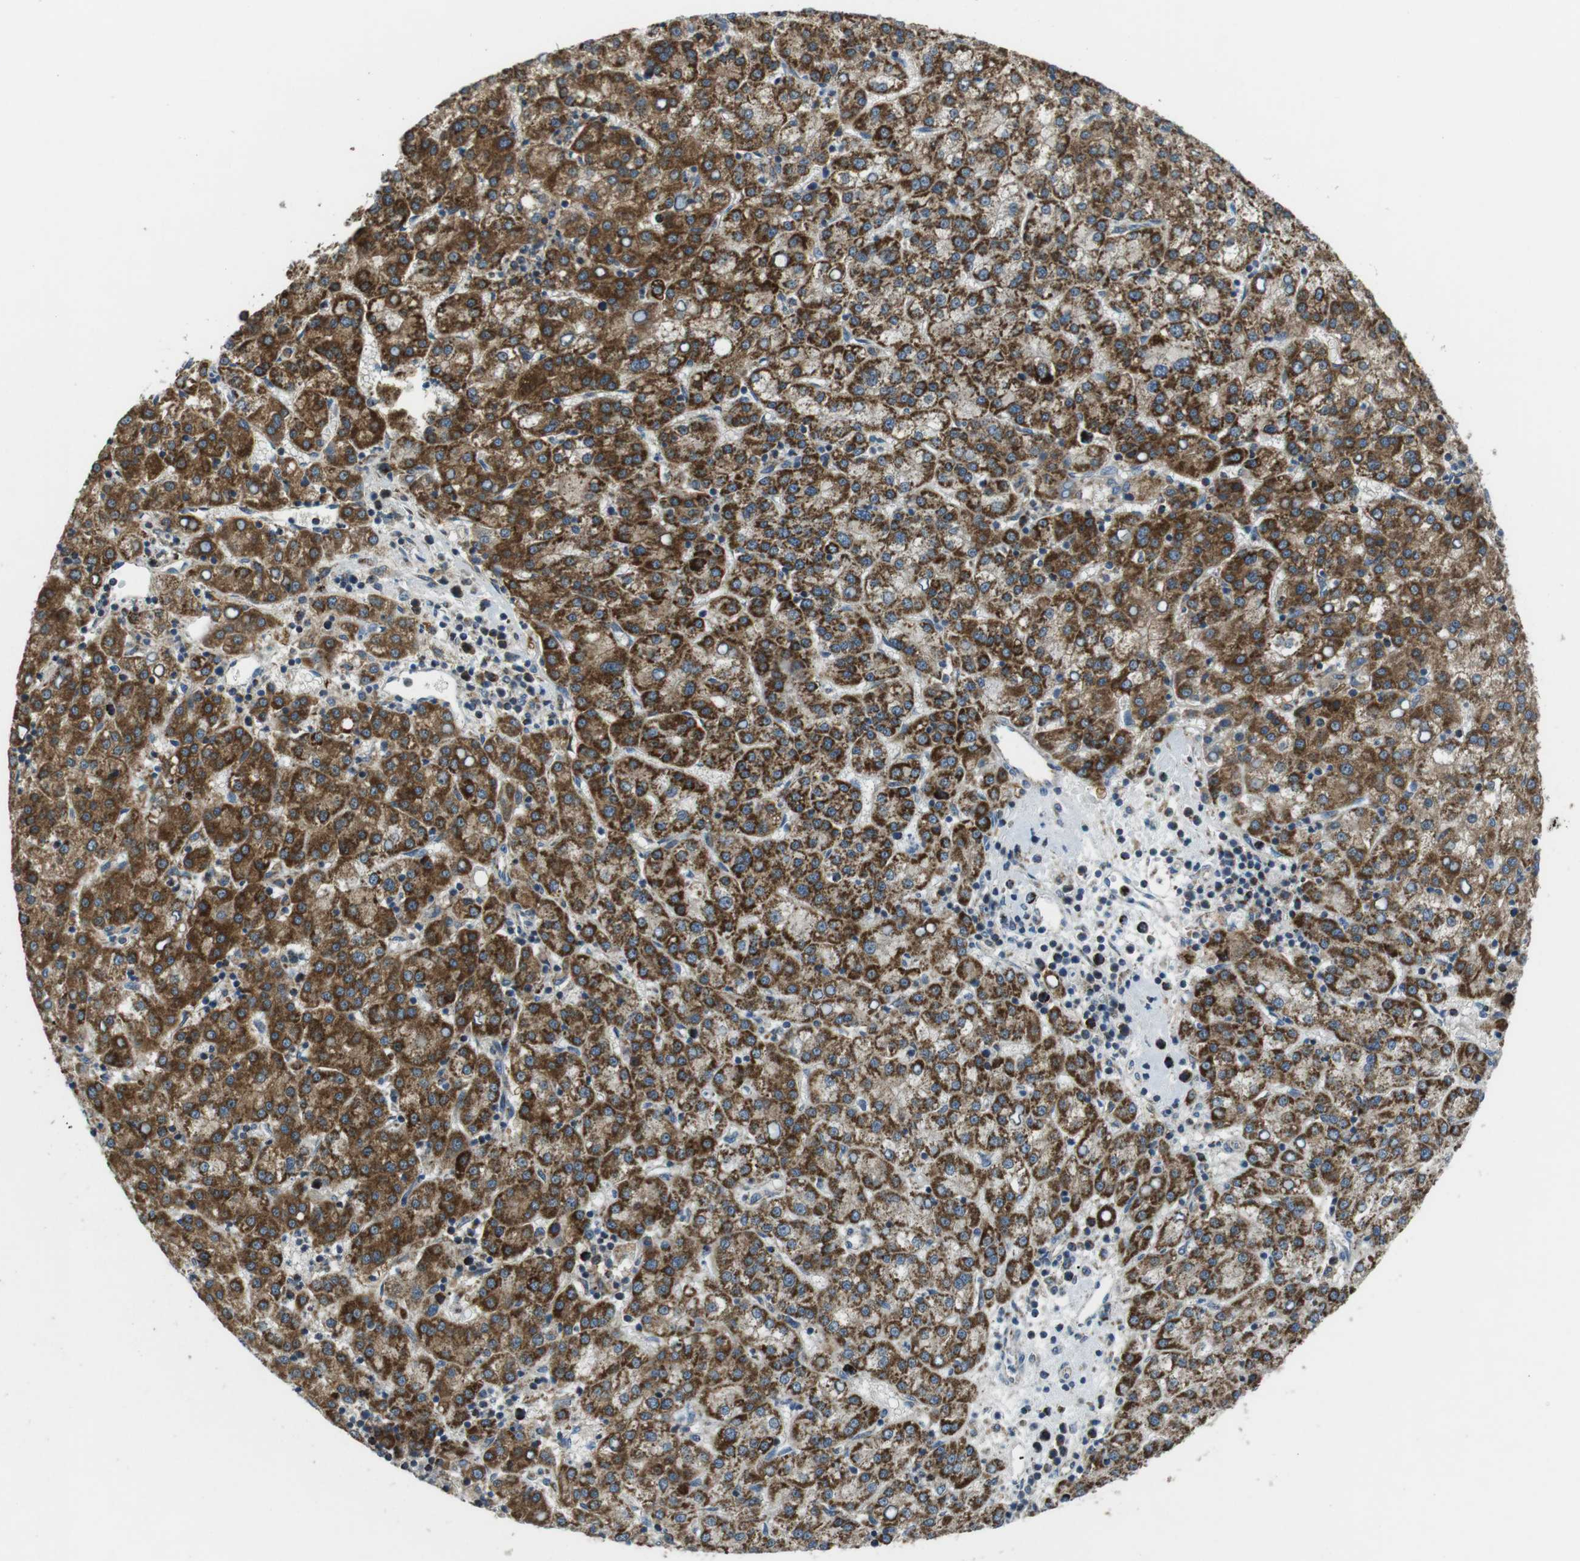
{"staining": {"intensity": "strong", "quantity": ">75%", "location": "cytoplasmic/membranous"}, "tissue": "liver cancer", "cell_type": "Tumor cells", "image_type": "cancer", "snomed": [{"axis": "morphology", "description": "Carcinoma, Hepatocellular, NOS"}, {"axis": "topography", "description": "Liver"}], "caption": "Strong cytoplasmic/membranous positivity for a protein is identified in about >75% of tumor cells of liver cancer using immunohistochemistry.", "gene": "BACE1", "patient": {"sex": "female", "age": 58}}